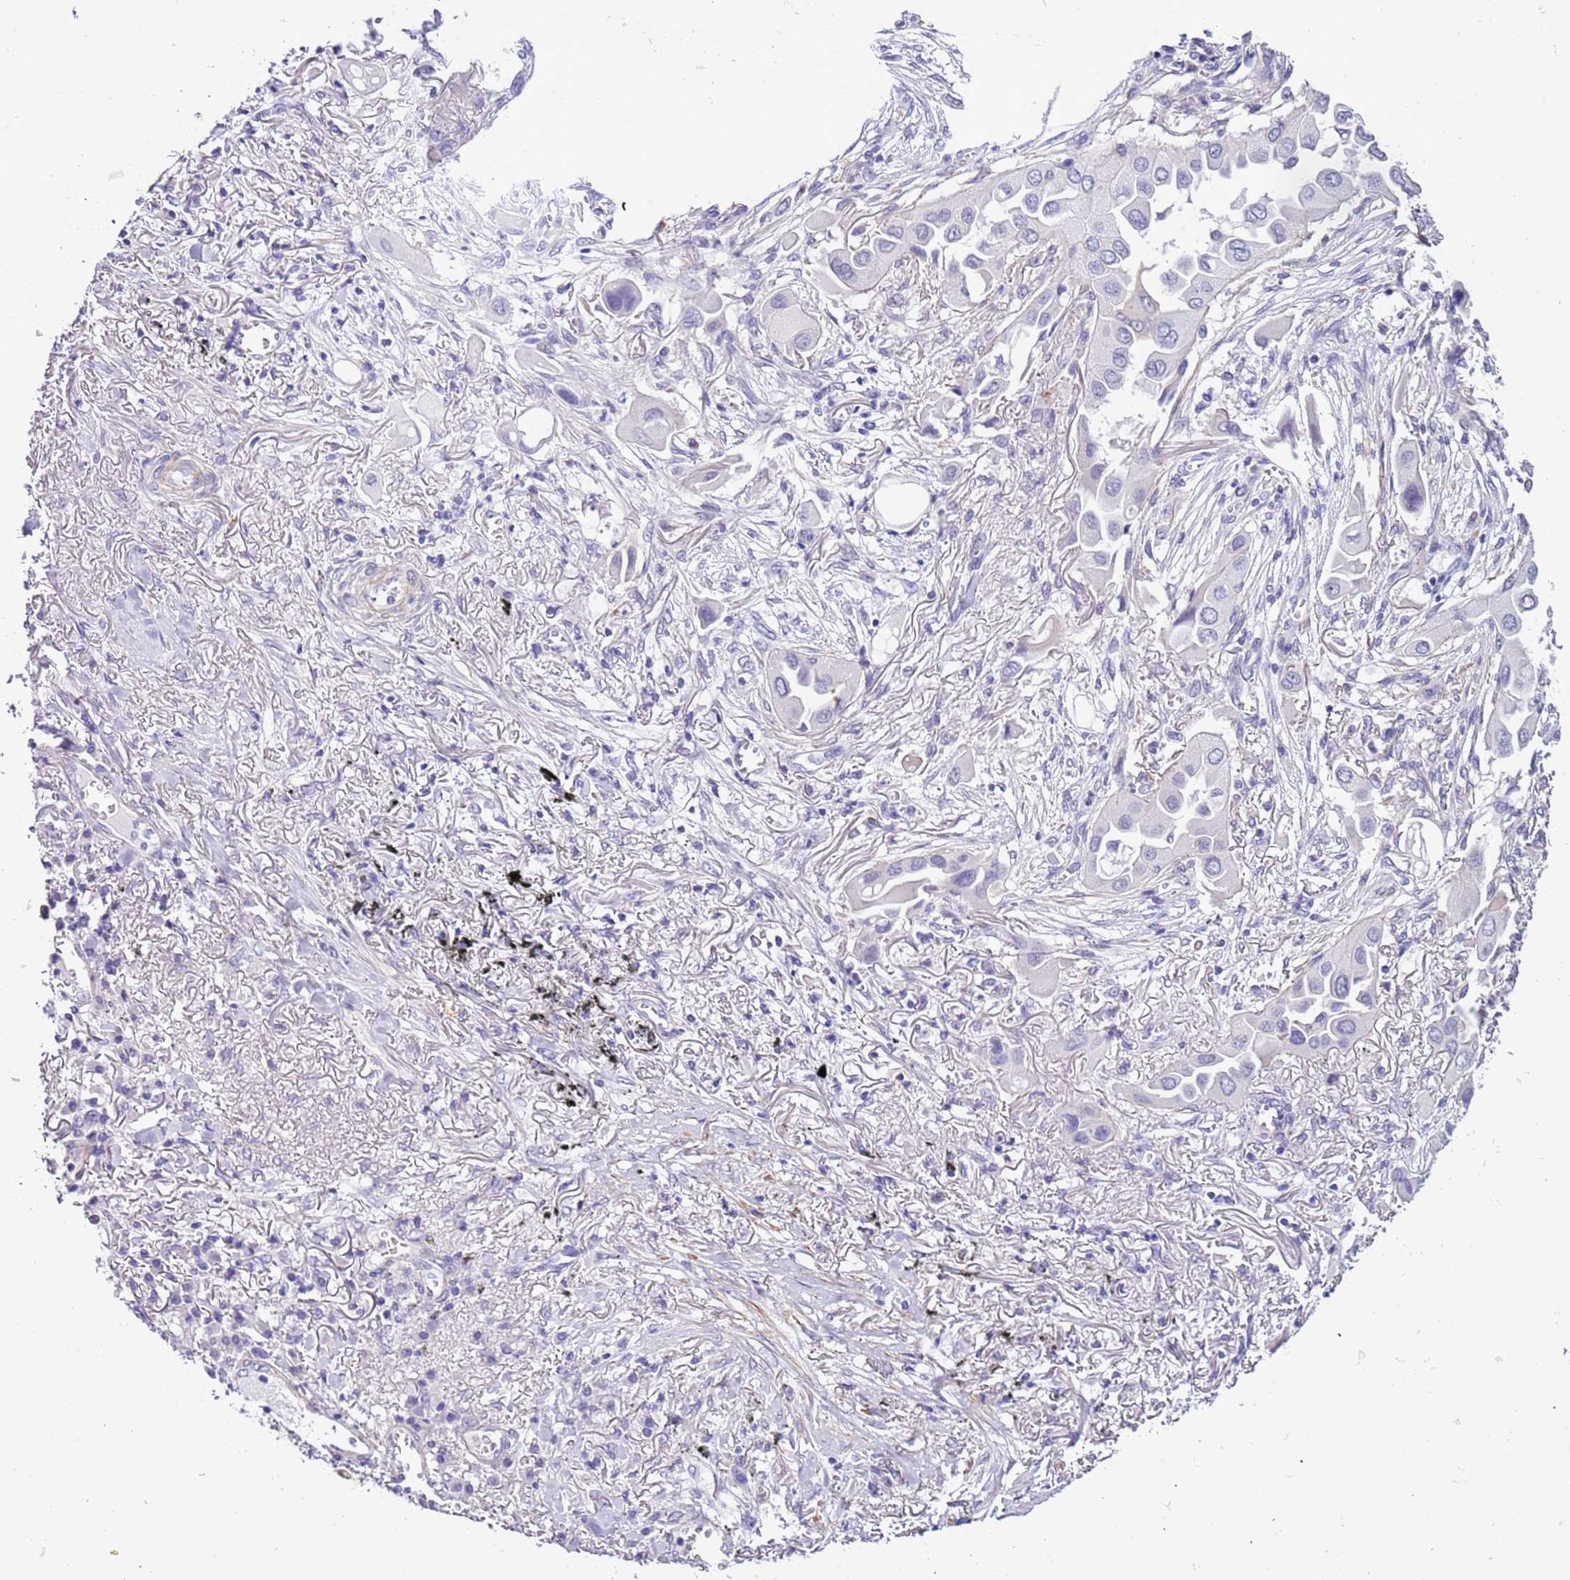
{"staining": {"intensity": "negative", "quantity": "none", "location": "none"}, "tissue": "lung cancer", "cell_type": "Tumor cells", "image_type": "cancer", "snomed": [{"axis": "morphology", "description": "Adenocarcinoma, NOS"}, {"axis": "topography", "description": "Lung"}], "caption": "The photomicrograph displays no staining of tumor cells in lung adenocarcinoma. Nuclei are stained in blue.", "gene": "PCGF2", "patient": {"sex": "female", "age": 76}}